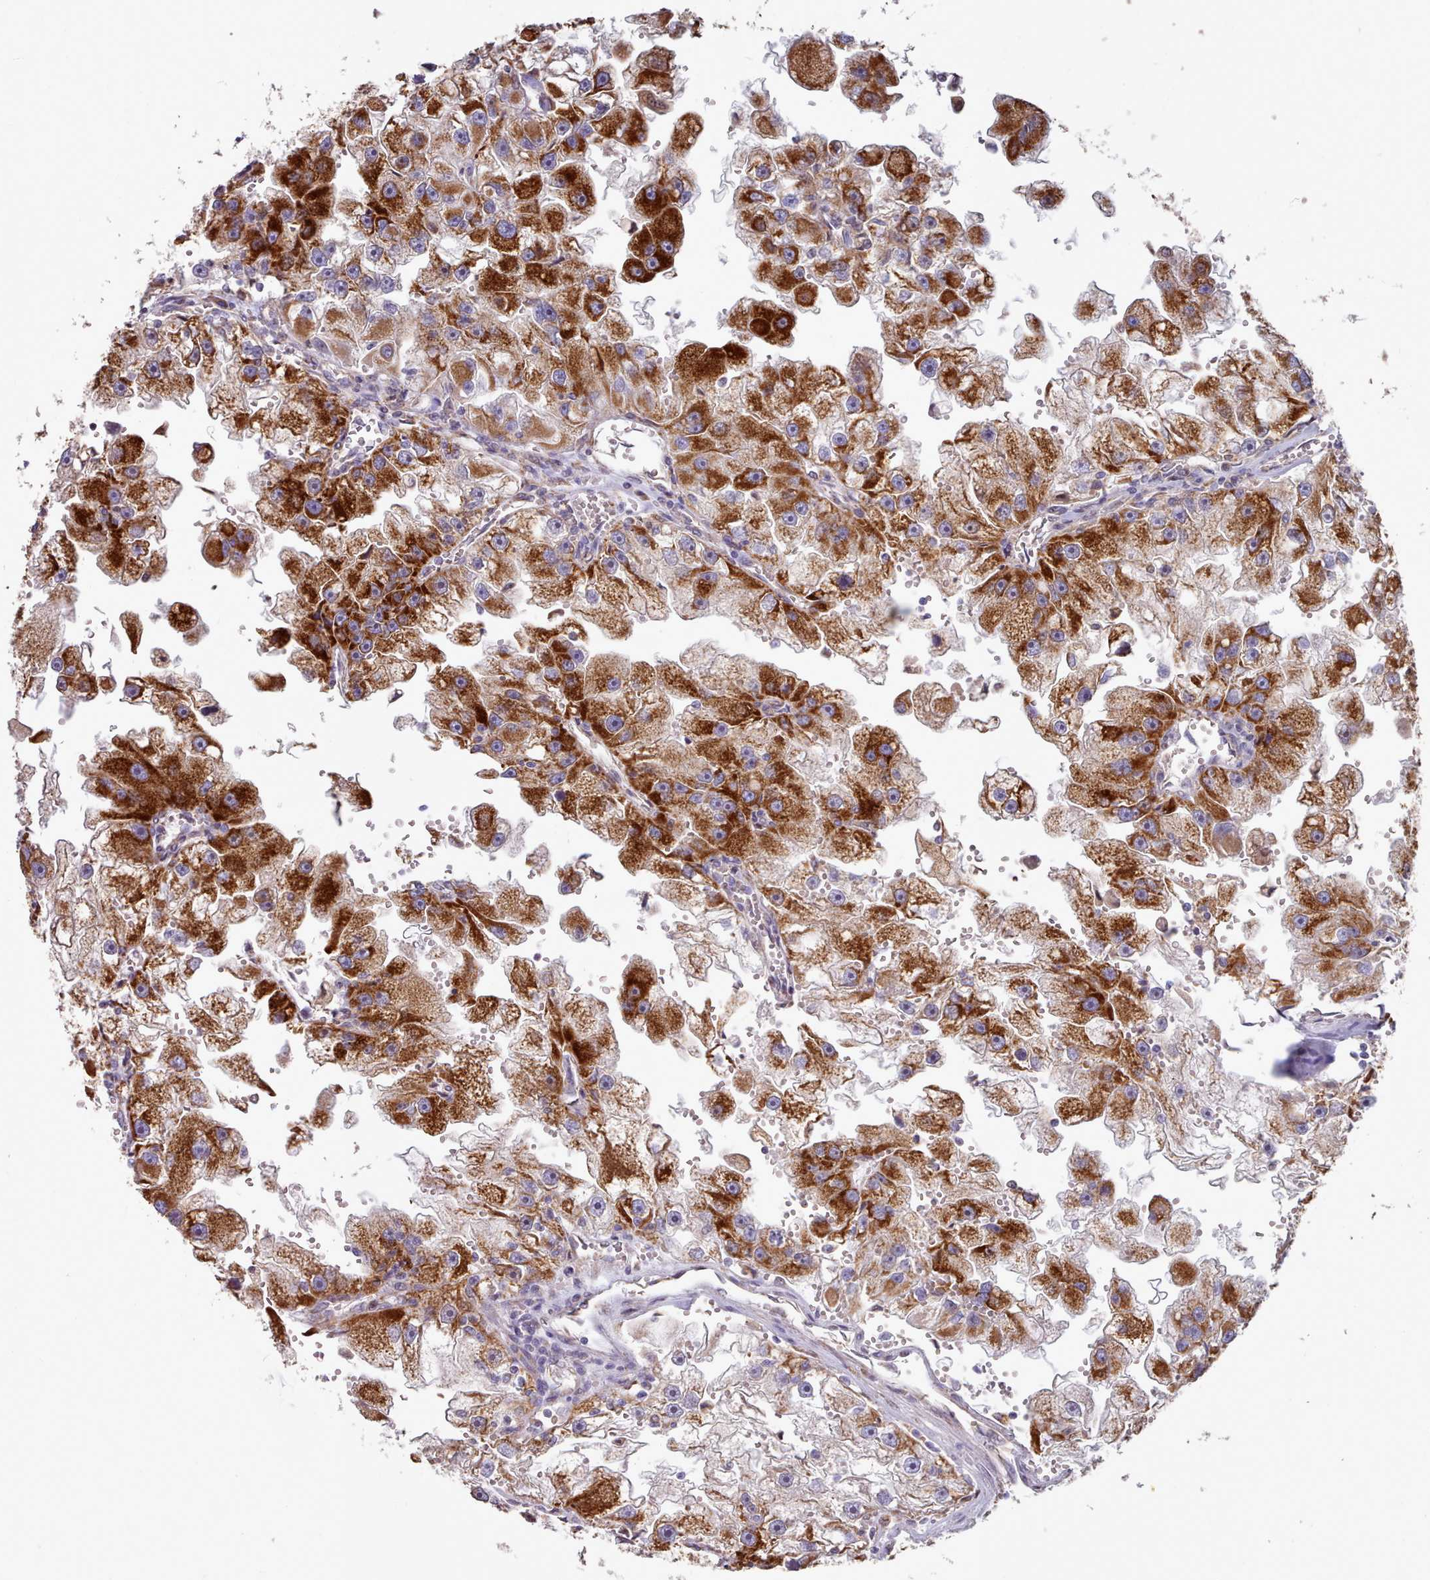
{"staining": {"intensity": "strong", "quantity": ">75%", "location": "cytoplasmic/membranous"}, "tissue": "renal cancer", "cell_type": "Tumor cells", "image_type": "cancer", "snomed": [{"axis": "morphology", "description": "Adenocarcinoma, NOS"}, {"axis": "topography", "description": "Kidney"}], "caption": "This micrograph reveals renal cancer (adenocarcinoma) stained with immunohistochemistry (IHC) to label a protein in brown. The cytoplasmic/membranous of tumor cells show strong positivity for the protein. Nuclei are counter-stained blue.", "gene": "HSDL2", "patient": {"sex": "male", "age": 63}}